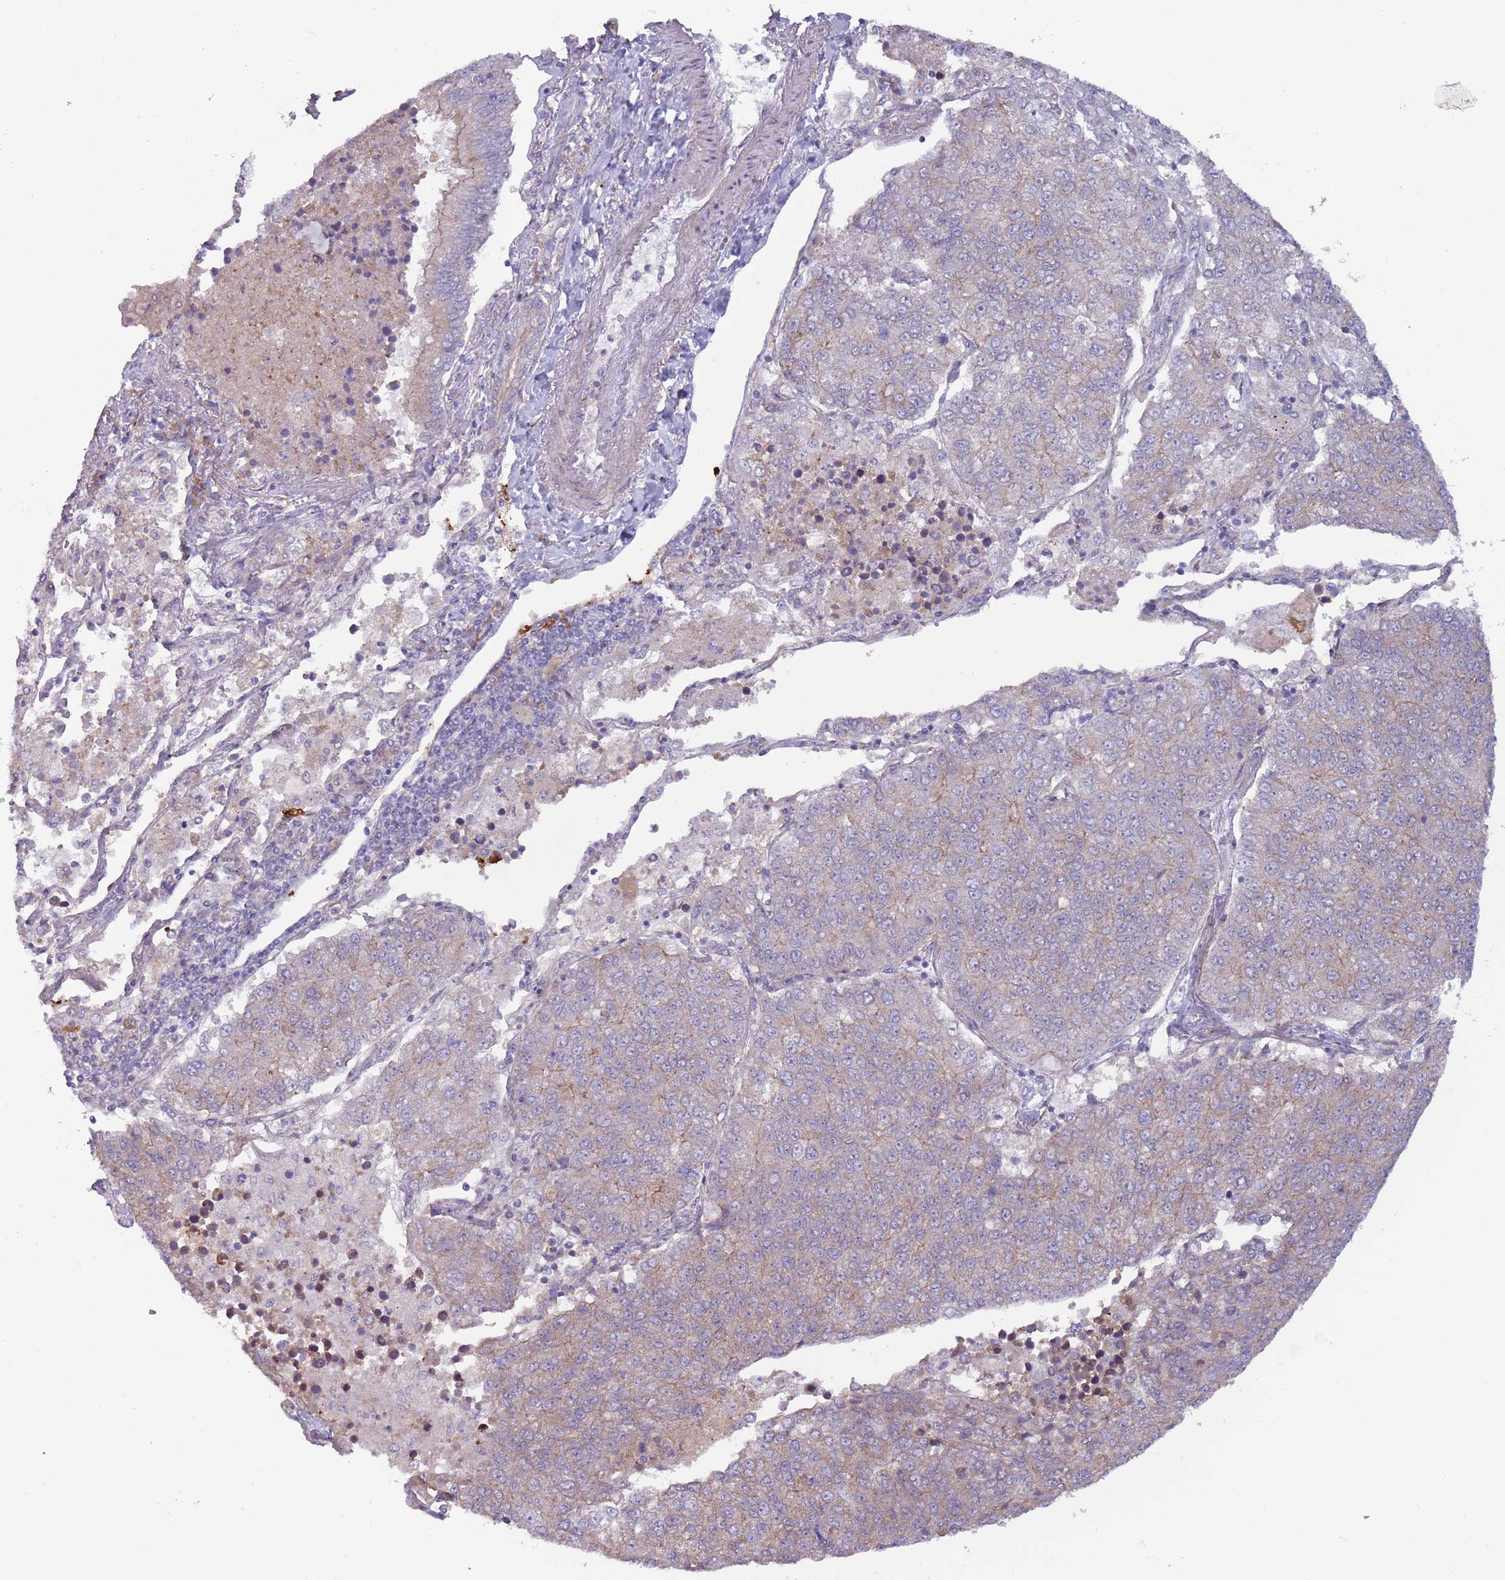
{"staining": {"intensity": "weak", "quantity": "25%-75%", "location": "cytoplasmic/membranous,nuclear"}, "tissue": "lung cancer", "cell_type": "Tumor cells", "image_type": "cancer", "snomed": [{"axis": "morphology", "description": "Squamous cell carcinoma, NOS"}, {"axis": "topography", "description": "Lung"}], "caption": "Squamous cell carcinoma (lung) stained with DAB (3,3'-diaminobenzidine) immunohistochemistry displays low levels of weak cytoplasmic/membranous and nuclear expression in approximately 25%-75% of tumor cells.", "gene": "CCDC150", "patient": {"sex": "female", "age": 70}}